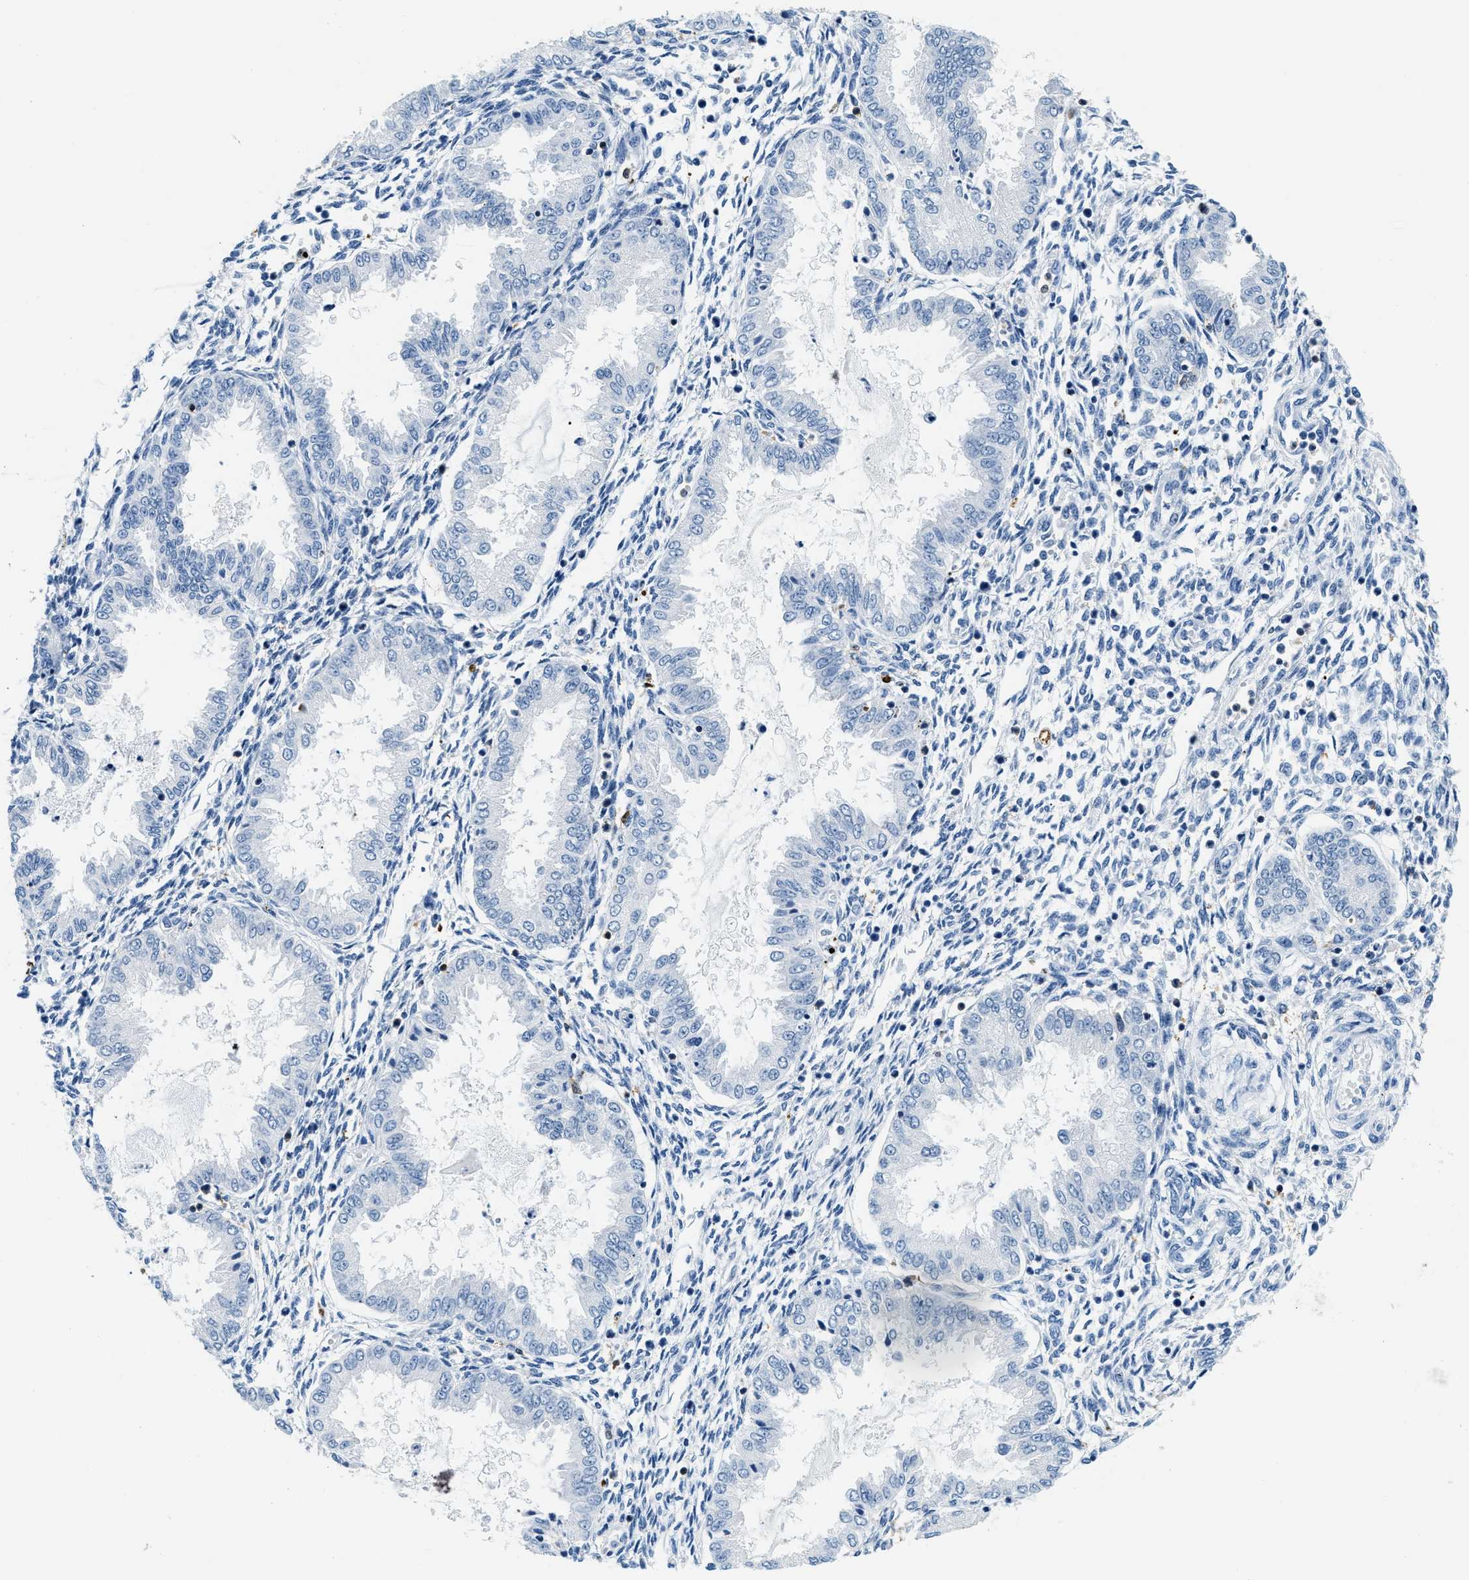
{"staining": {"intensity": "strong", "quantity": "<25%", "location": "cytoplasmic/membranous,nuclear"}, "tissue": "endometrium", "cell_type": "Cells in endometrial stroma", "image_type": "normal", "snomed": [{"axis": "morphology", "description": "Normal tissue, NOS"}, {"axis": "topography", "description": "Endometrium"}], "caption": "This micrograph displays immunohistochemistry (IHC) staining of unremarkable endometrium, with medium strong cytoplasmic/membranous,nuclear staining in approximately <25% of cells in endometrial stroma.", "gene": "CAPG", "patient": {"sex": "female", "age": 33}}